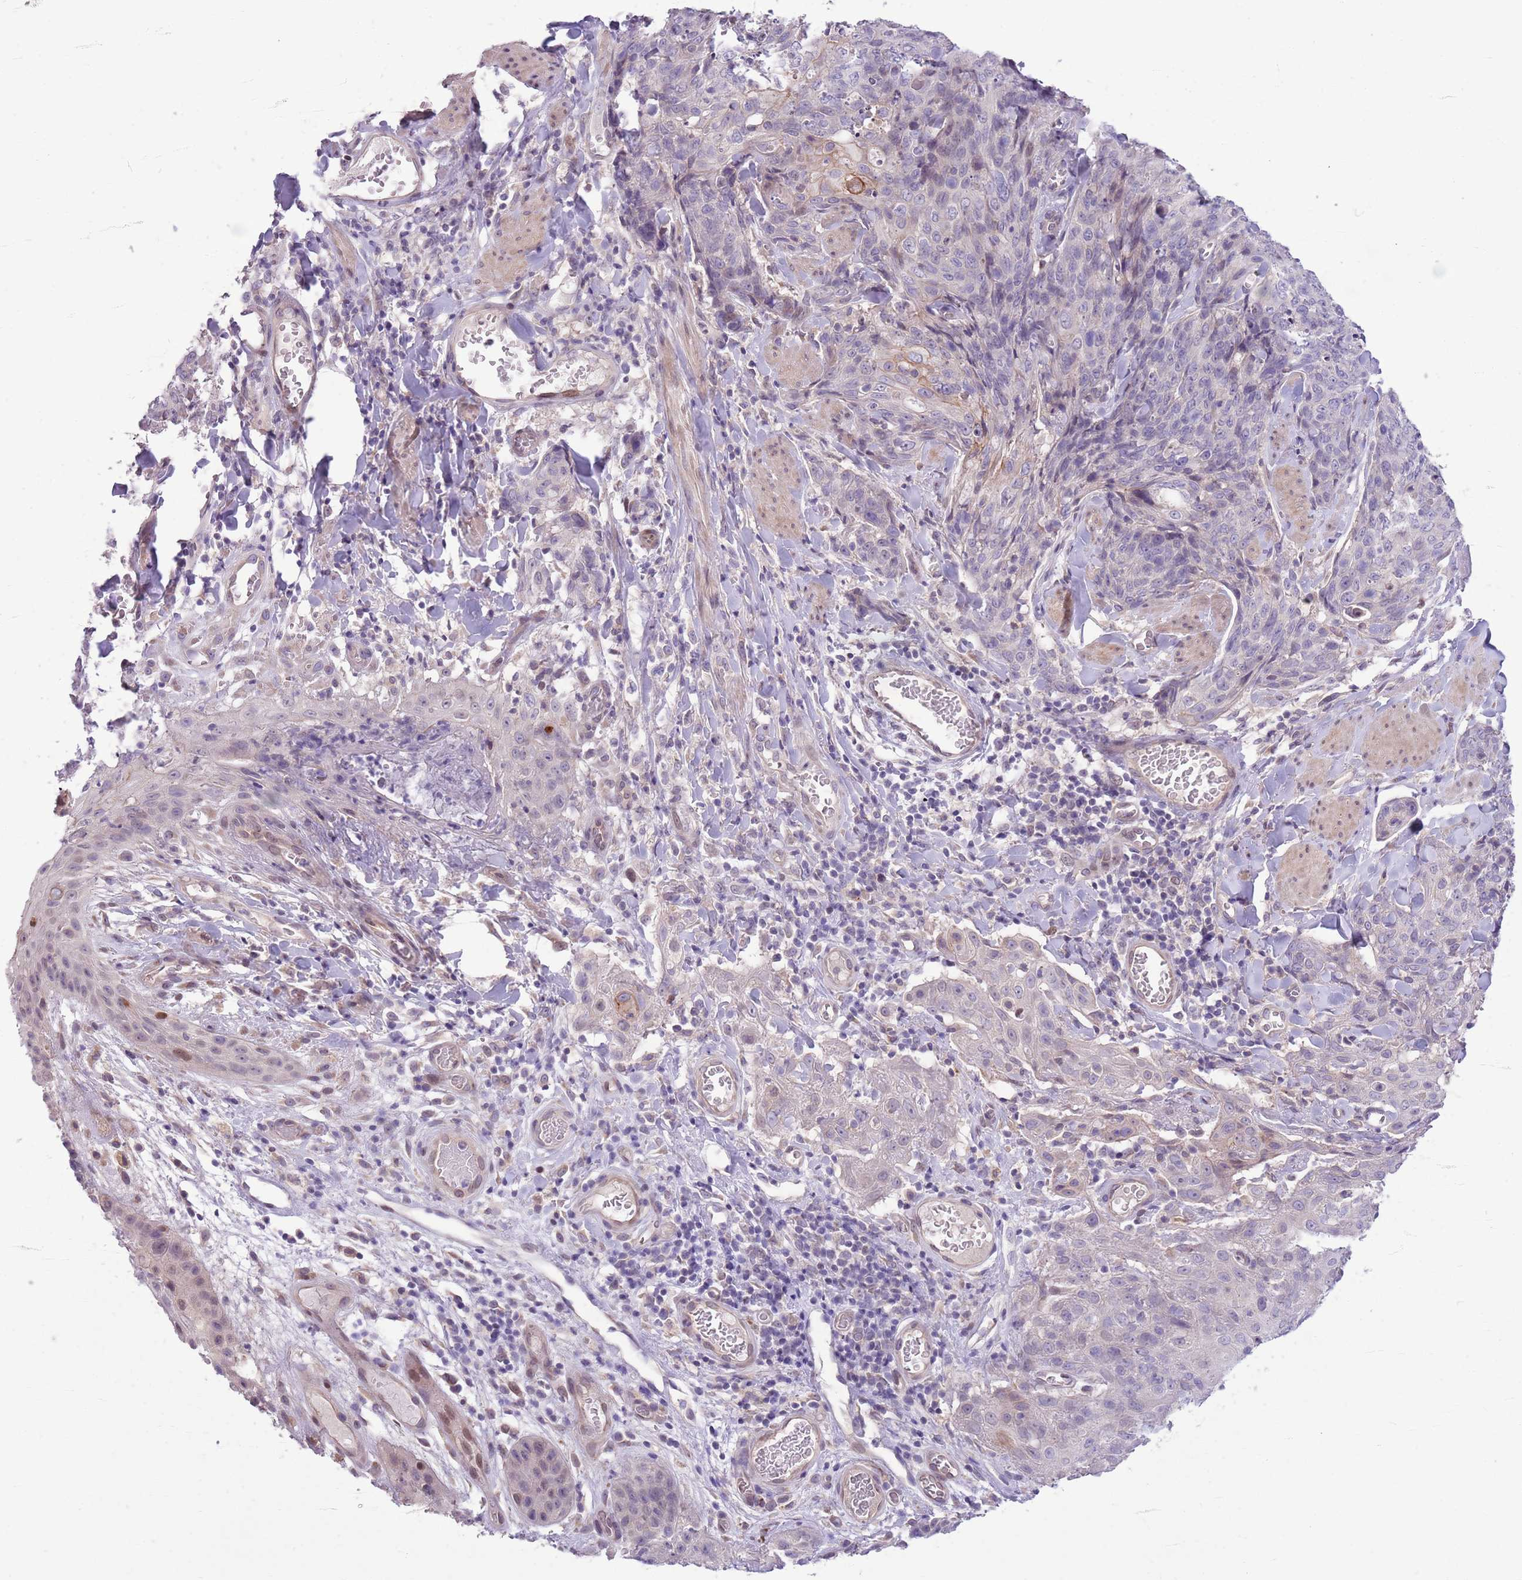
{"staining": {"intensity": "negative", "quantity": "none", "location": "none"}, "tissue": "skin cancer", "cell_type": "Tumor cells", "image_type": "cancer", "snomed": [{"axis": "morphology", "description": "Squamous cell carcinoma, NOS"}, {"axis": "topography", "description": "Skin"}, {"axis": "topography", "description": "Vulva"}], "caption": "Skin cancer (squamous cell carcinoma) stained for a protein using IHC demonstrates no positivity tumor cells.", "gene": "CCND2", "patient": {"sex": "female", "age": 85}}